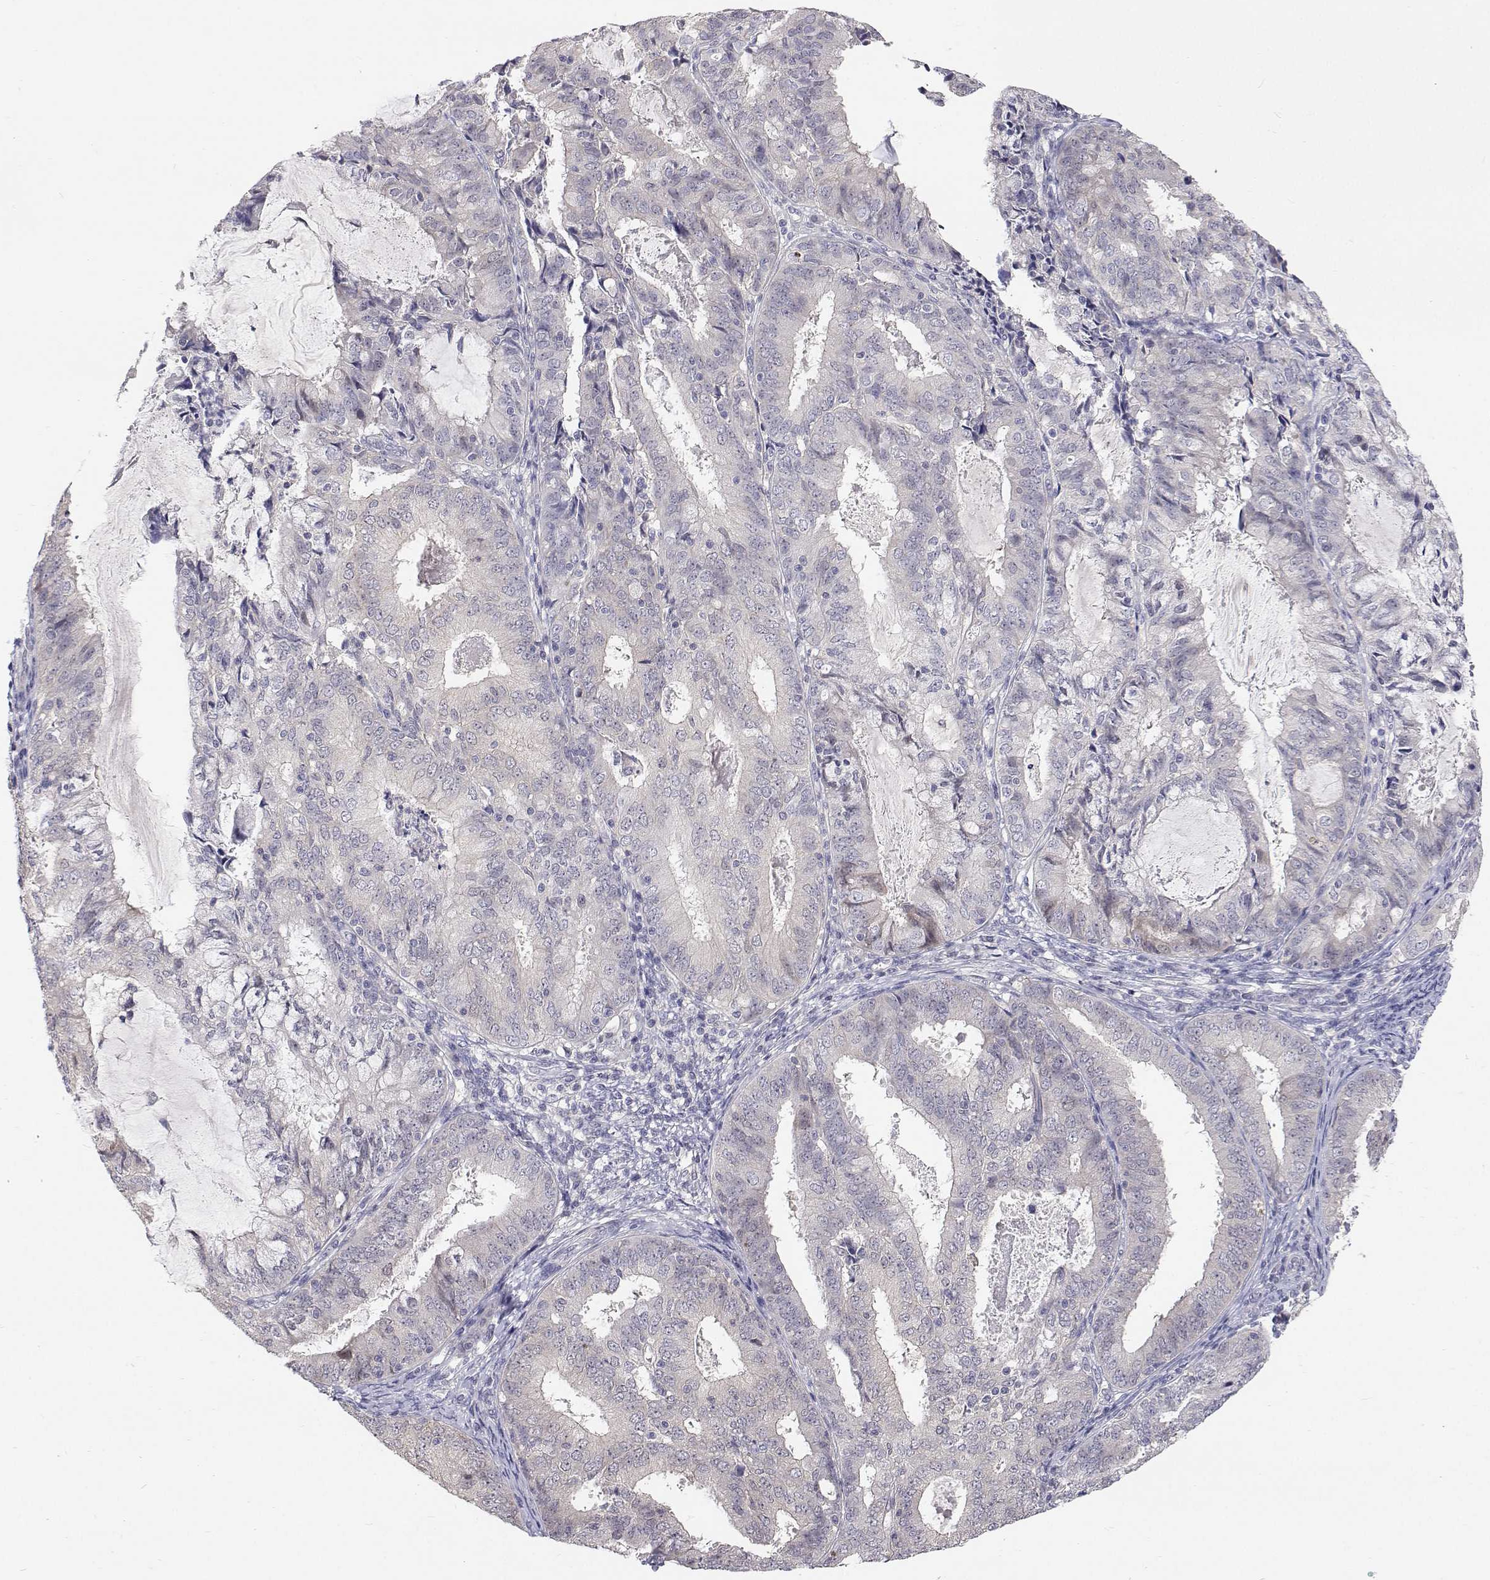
{"staining": {"intensity": "negative", "quantity": "none", "location": "none"}, "tissue": "endometrial cancer", "cell_type": "Tumor cells", "image_type": "cancer", "snomed": [{"axis": "morphology", "description": "Adenocarcinoma, NOS"}, {"axis": "topography", "description": "Endometrium"}], "caption": "Immunohistochemistry (IHC) of endometrial adenocarcinoma shows no positivity in tumor cells.", "gene": "MYPN", "patient": {"sex": "female", "age": 57}}